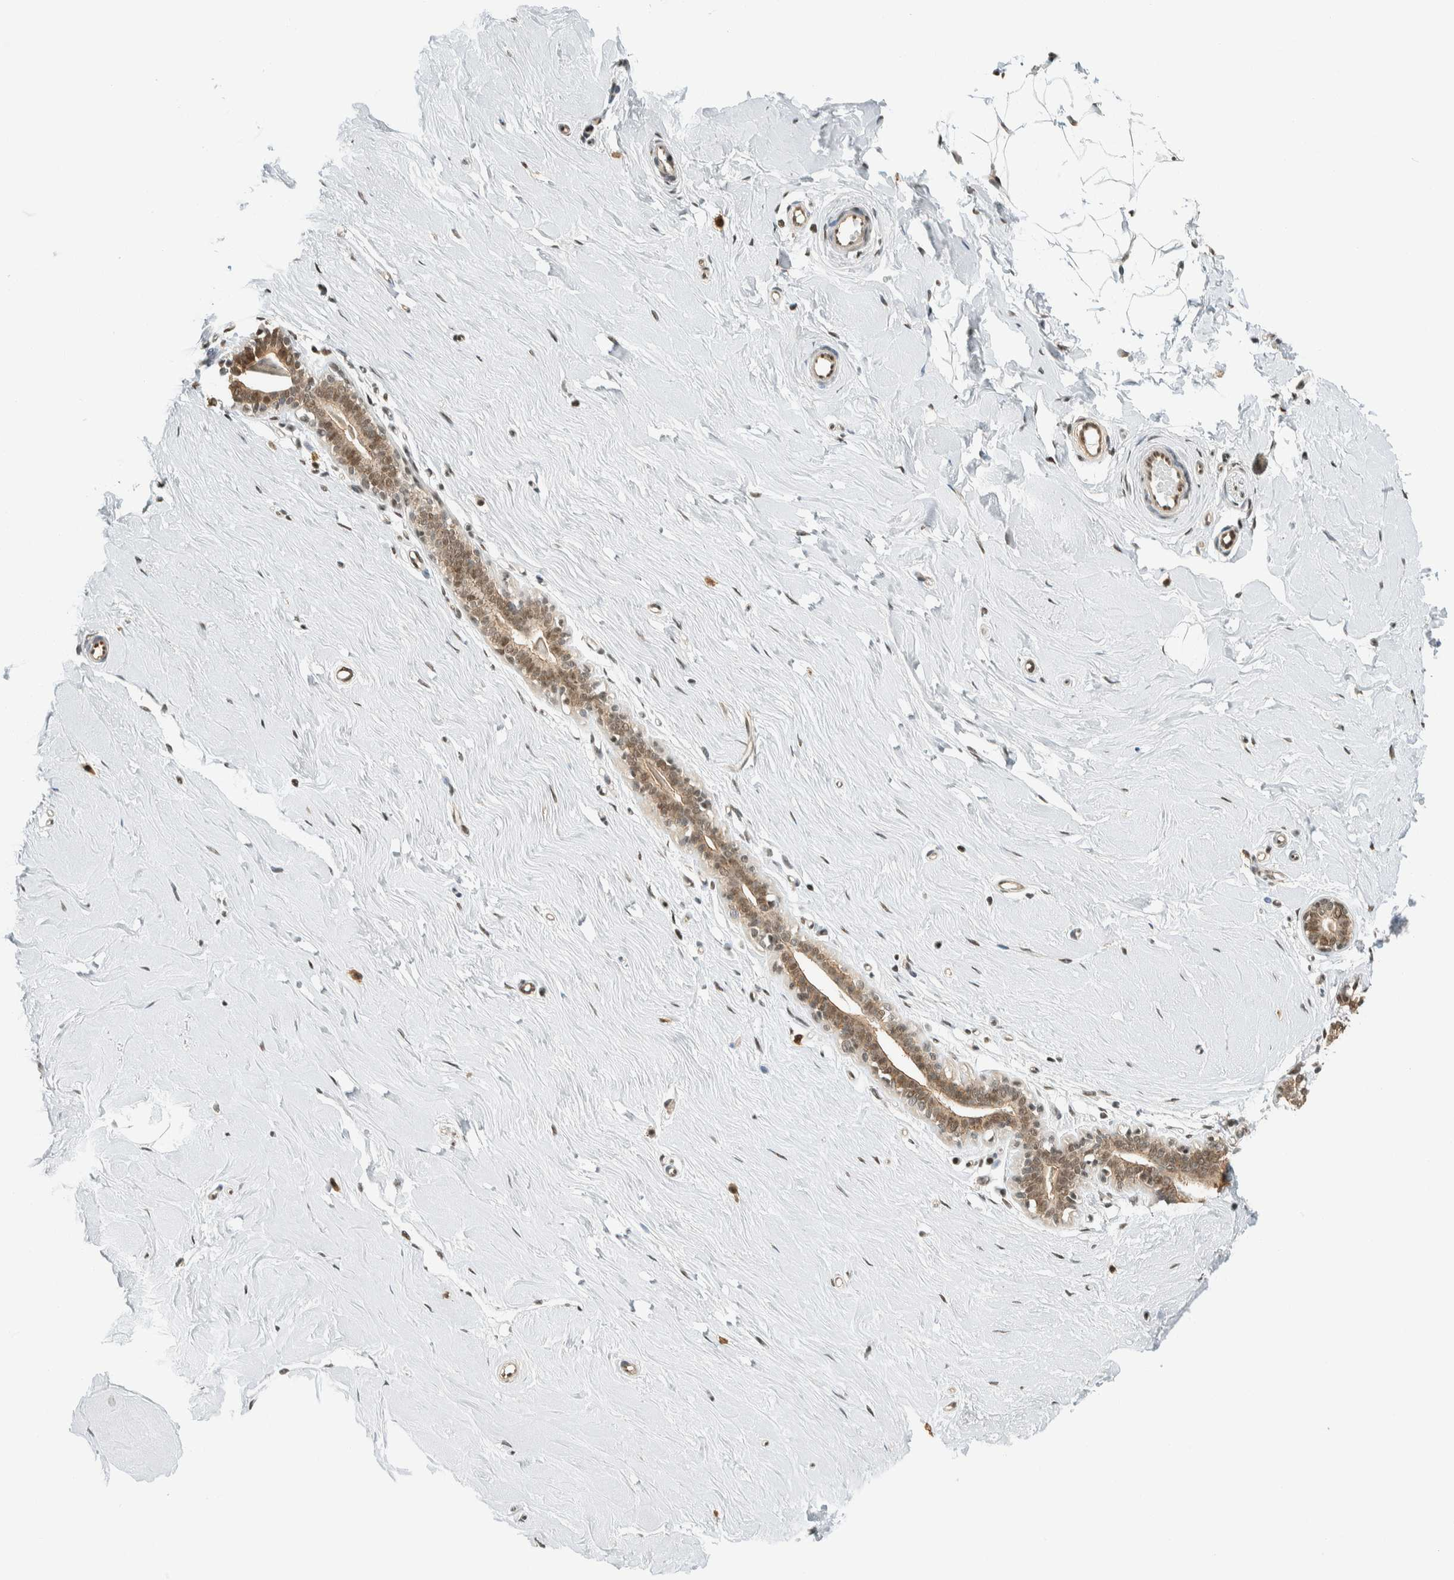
{"staining": {"intensity": "negative", "quantity": "none", "location": "none"}, "tissue": "breast", "cell_type": "Adipocytes", "image_type": "normal", "snomed": [{"axis": "morphology", "description": "Normal tissue, NOS"}, {"axis": "topography", "description": "Breast"}], "caption": "IHC micrograph of benign breast: breast stained with DAB reveals no significant protein expression in adipocytes.", "gene": "NIBAN2", "patient": {"sex": "female", "age": 23}}